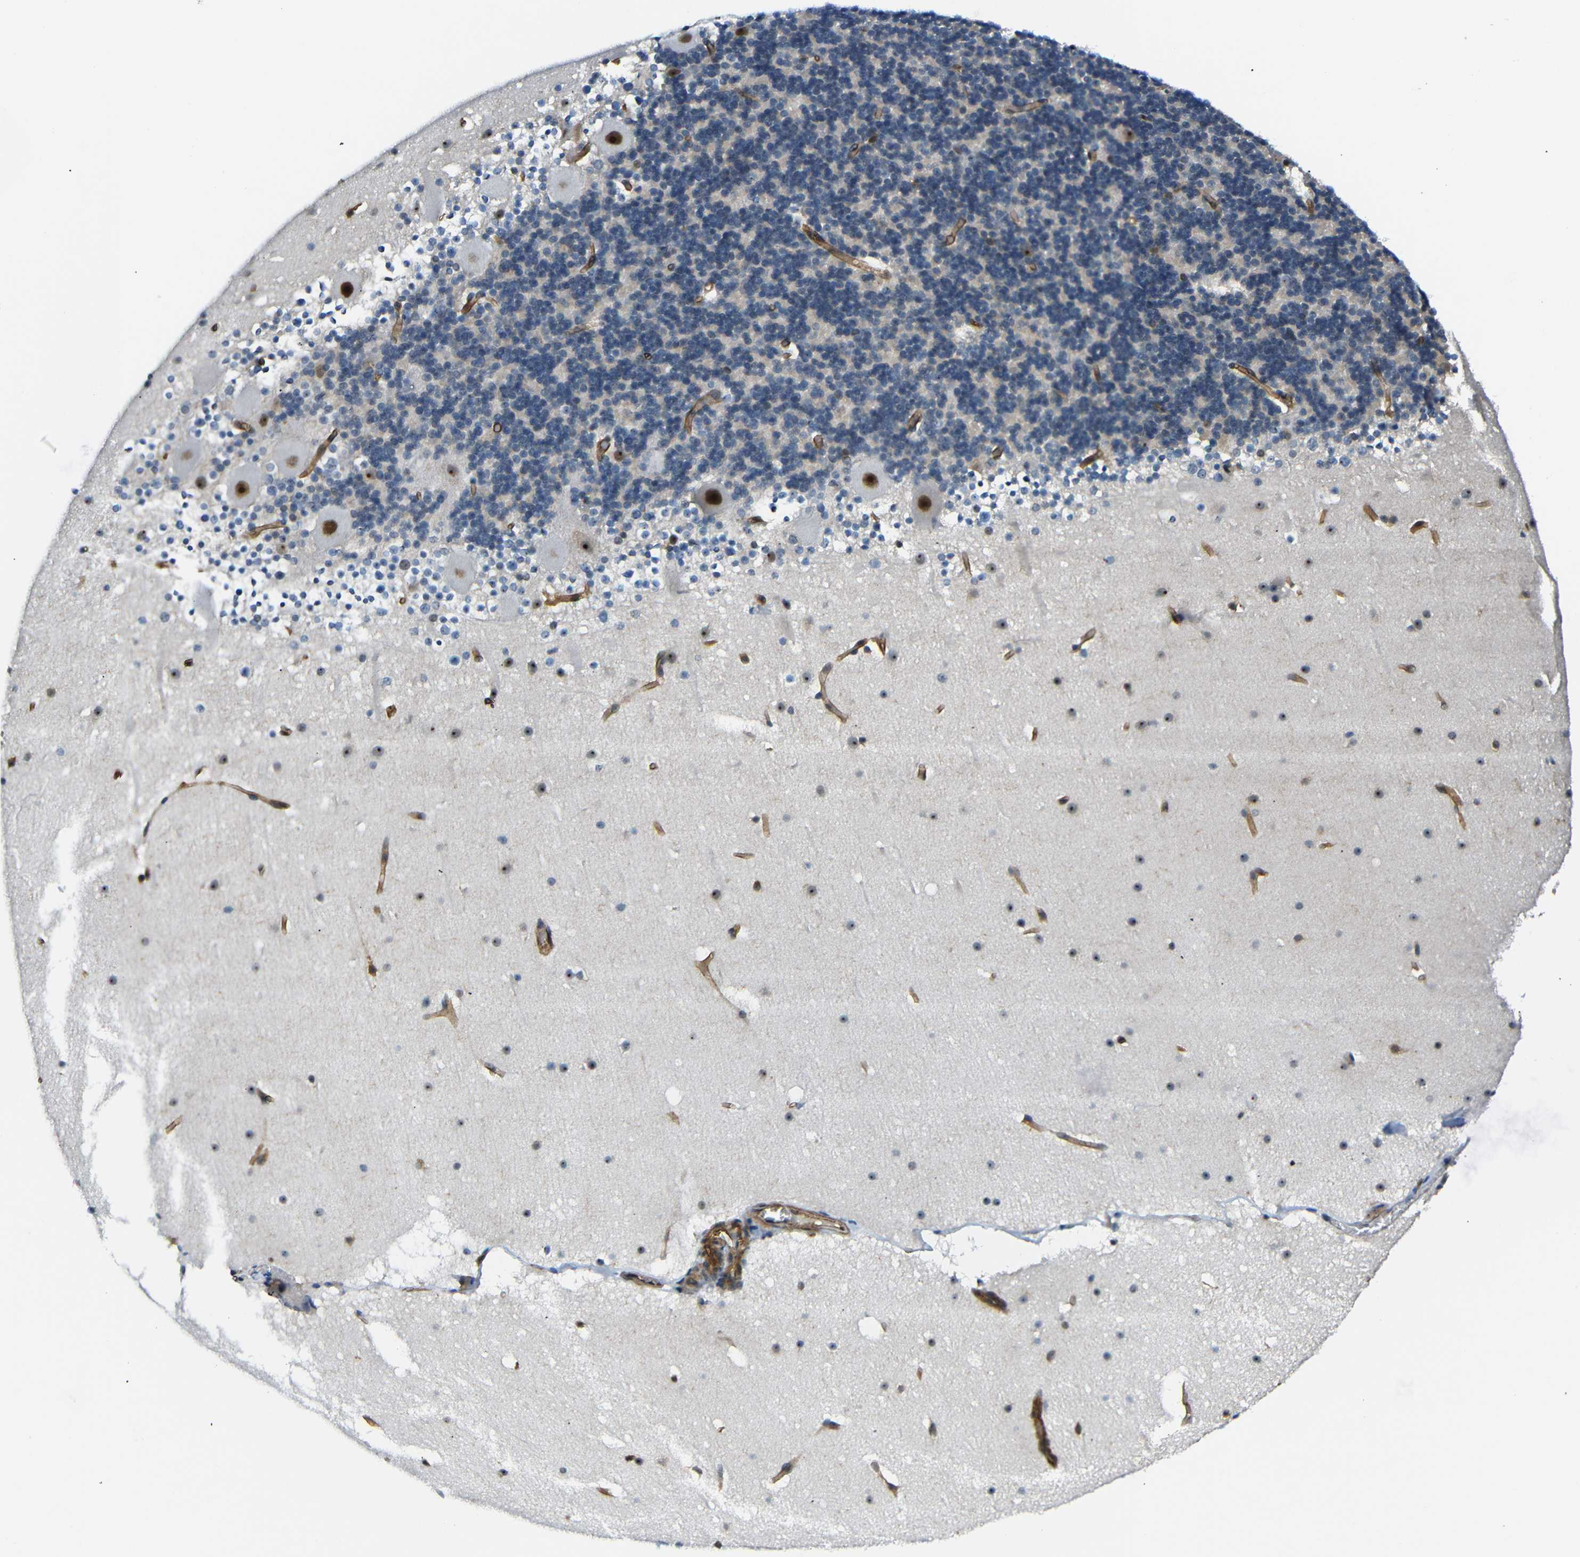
{"staining": {"intensity": "negative", "quantity": "none", "location": "none"}, "tissue": "cerebellum", "cell_type": "Cells in granular layer", "image_type": "normal", "snomed": [{"axis": "morphology", "description": "Normal tissue, NOS"}, {"axis": "topography", "description": "Cerebellum"}], "caption": "A high-resolution histopathology image shows IHC staining of unremarkable cerebellum, which exhibits no significant expression in cells in granular layer.", "gene": "PARN", "patient": {"sex": "male", "age": 45}}